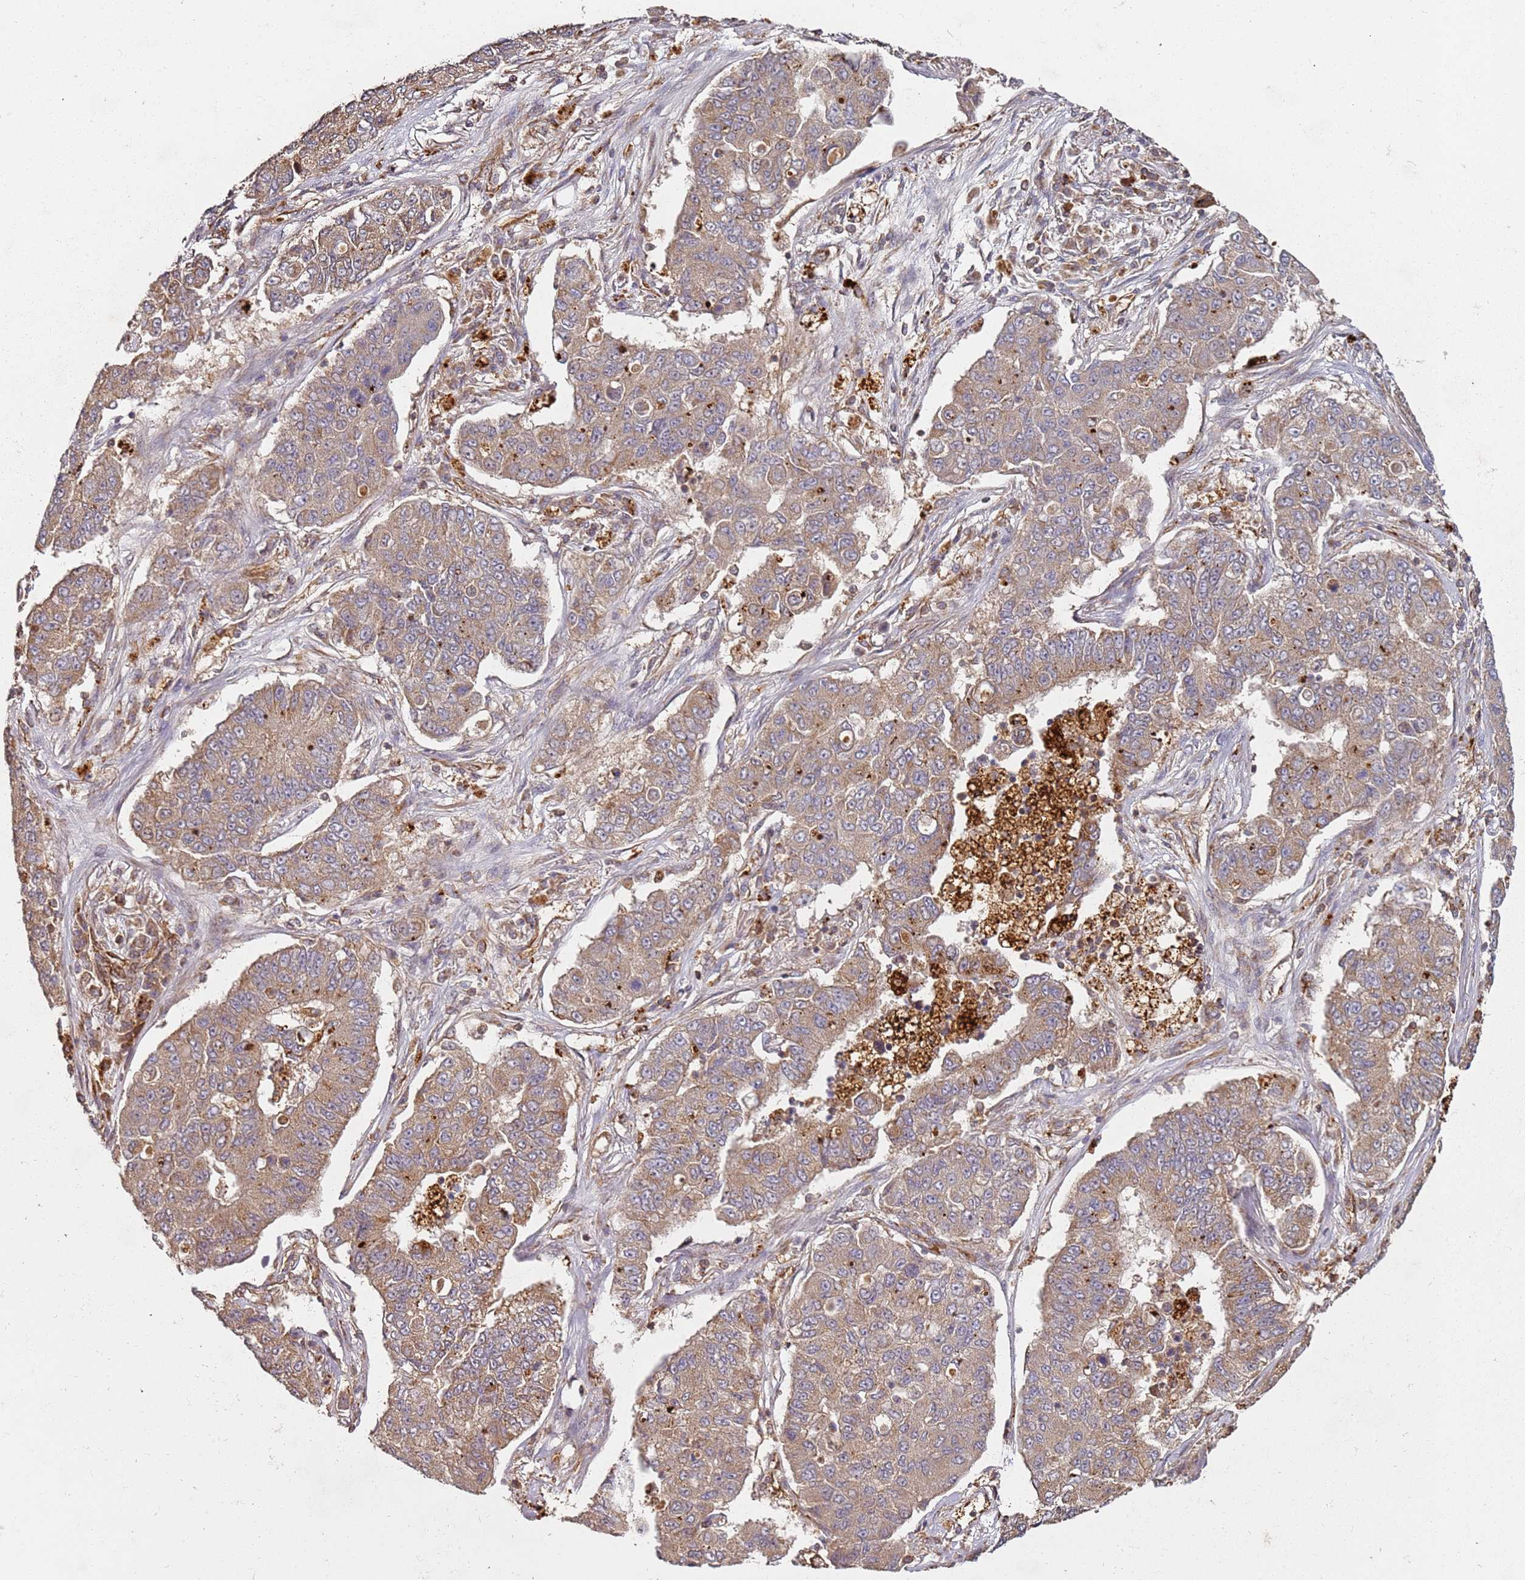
{"staining": {"intensity": "weak", "quantity": ">75%", "location": "cytoplasmic/membranous"}, "tissue": "lung cancer", "cell_type": "Tumor cells", "image_type": "cancer", "snomed": [{"axis": "morphology", "description": "Squamous cell carcinoma, NOS"}, {"axis": "topography", "description": "Lung"}], "caption": "Immunohistochemistry (IHC) of lung cancer exhibits low levels of weak cytoplasmic/membranous expression in approximately >75% of tumor cells.", "gene": "SCGB2B2", "patient": {"sex": "male", "age": 74}}